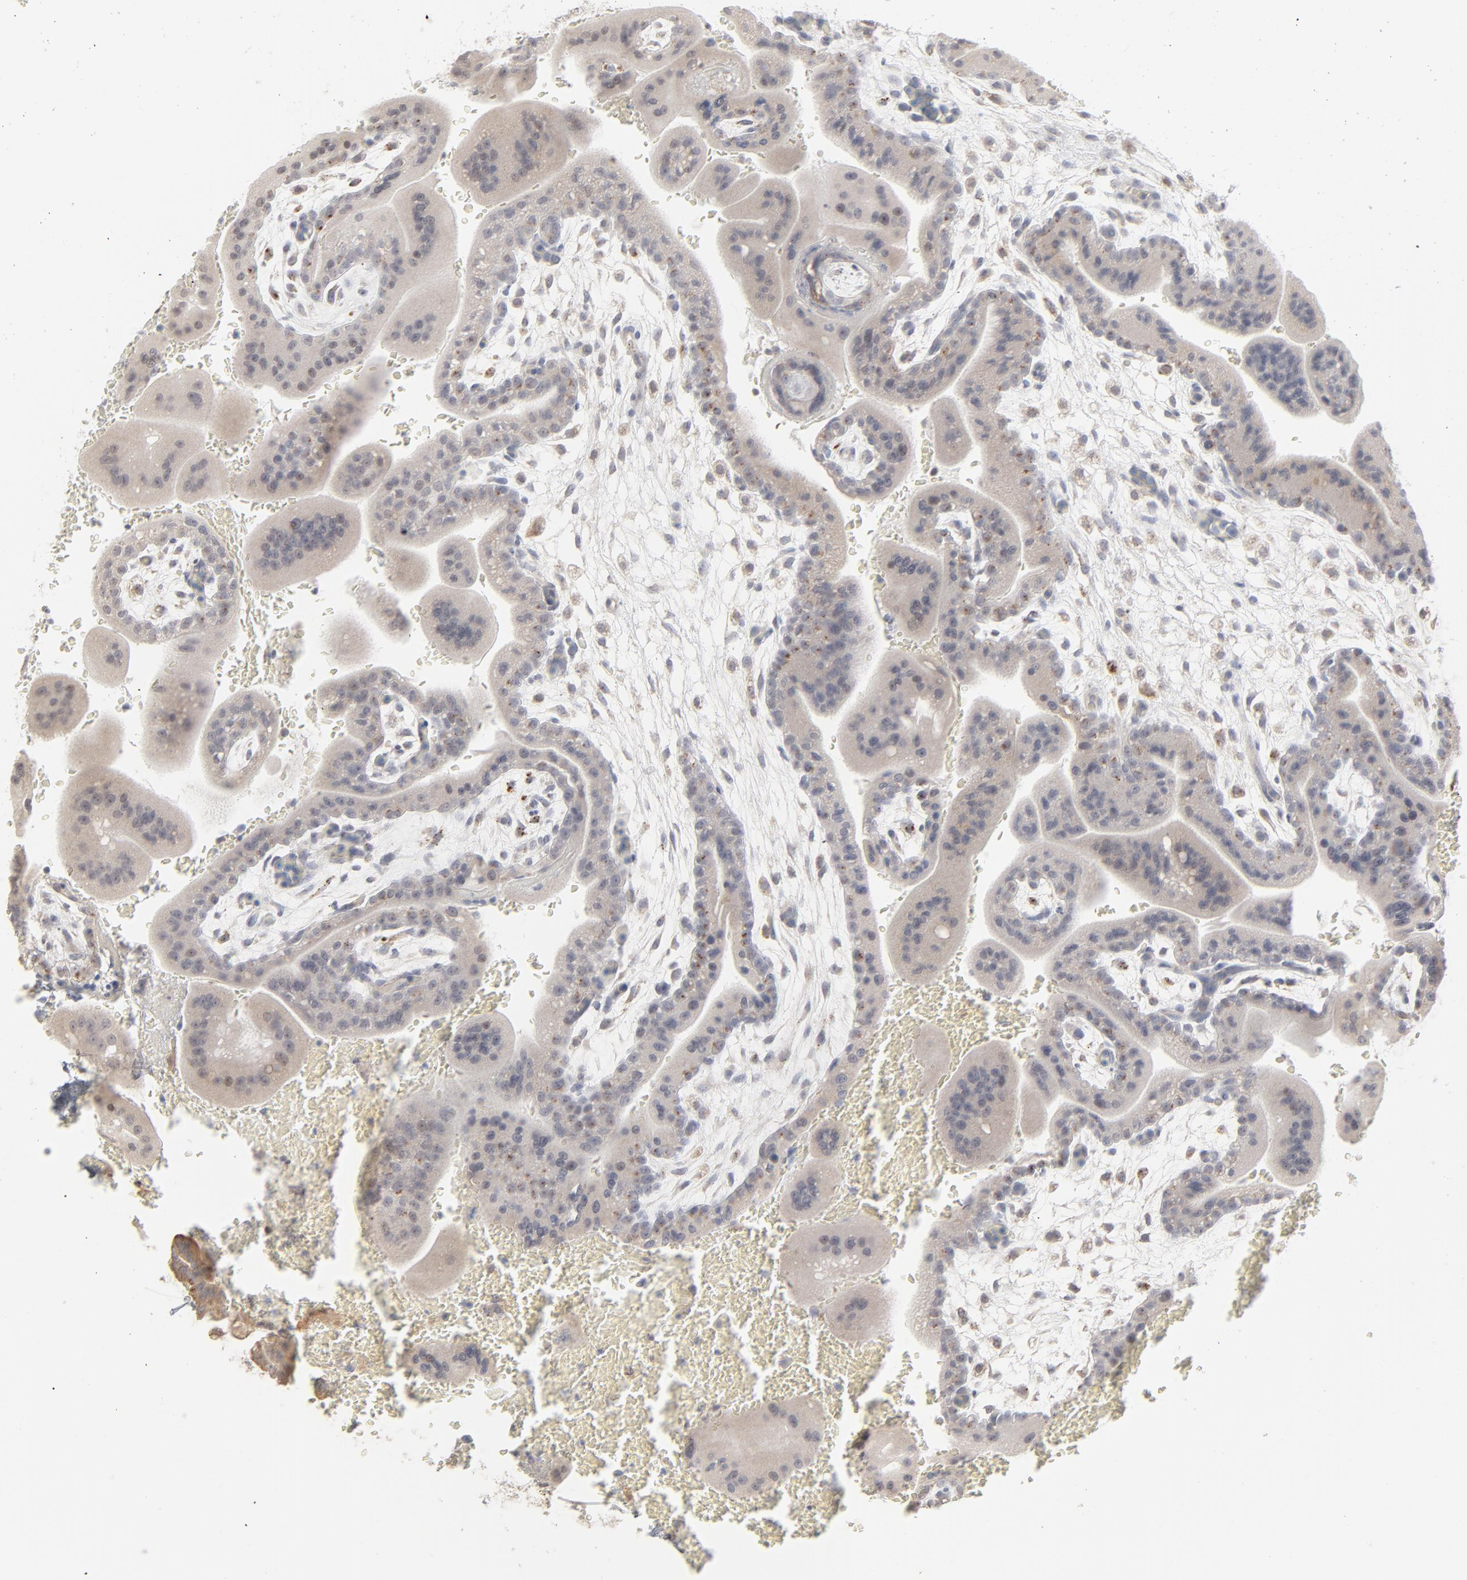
{"staining": {"intensity": "weak", "quantity": ">75%", "location": "cytoplasmic/membranous"}, "tissue": "placenta", "cell_type": "Decidual cells", "image_type": "normal", "snomed": [{"axis": "morphology", "description": "Normal tissue, NOS"}, {"axis": "topography", "description": "Placenta"}], "caption": "About >75% of decidual cells in benign human placenta show weak cytoplasmic/membranous protein positivity as visualized by brown immunohistochemical staining.", "gene": "POMT2", "patient": {"sex": "female", "age": 35}}